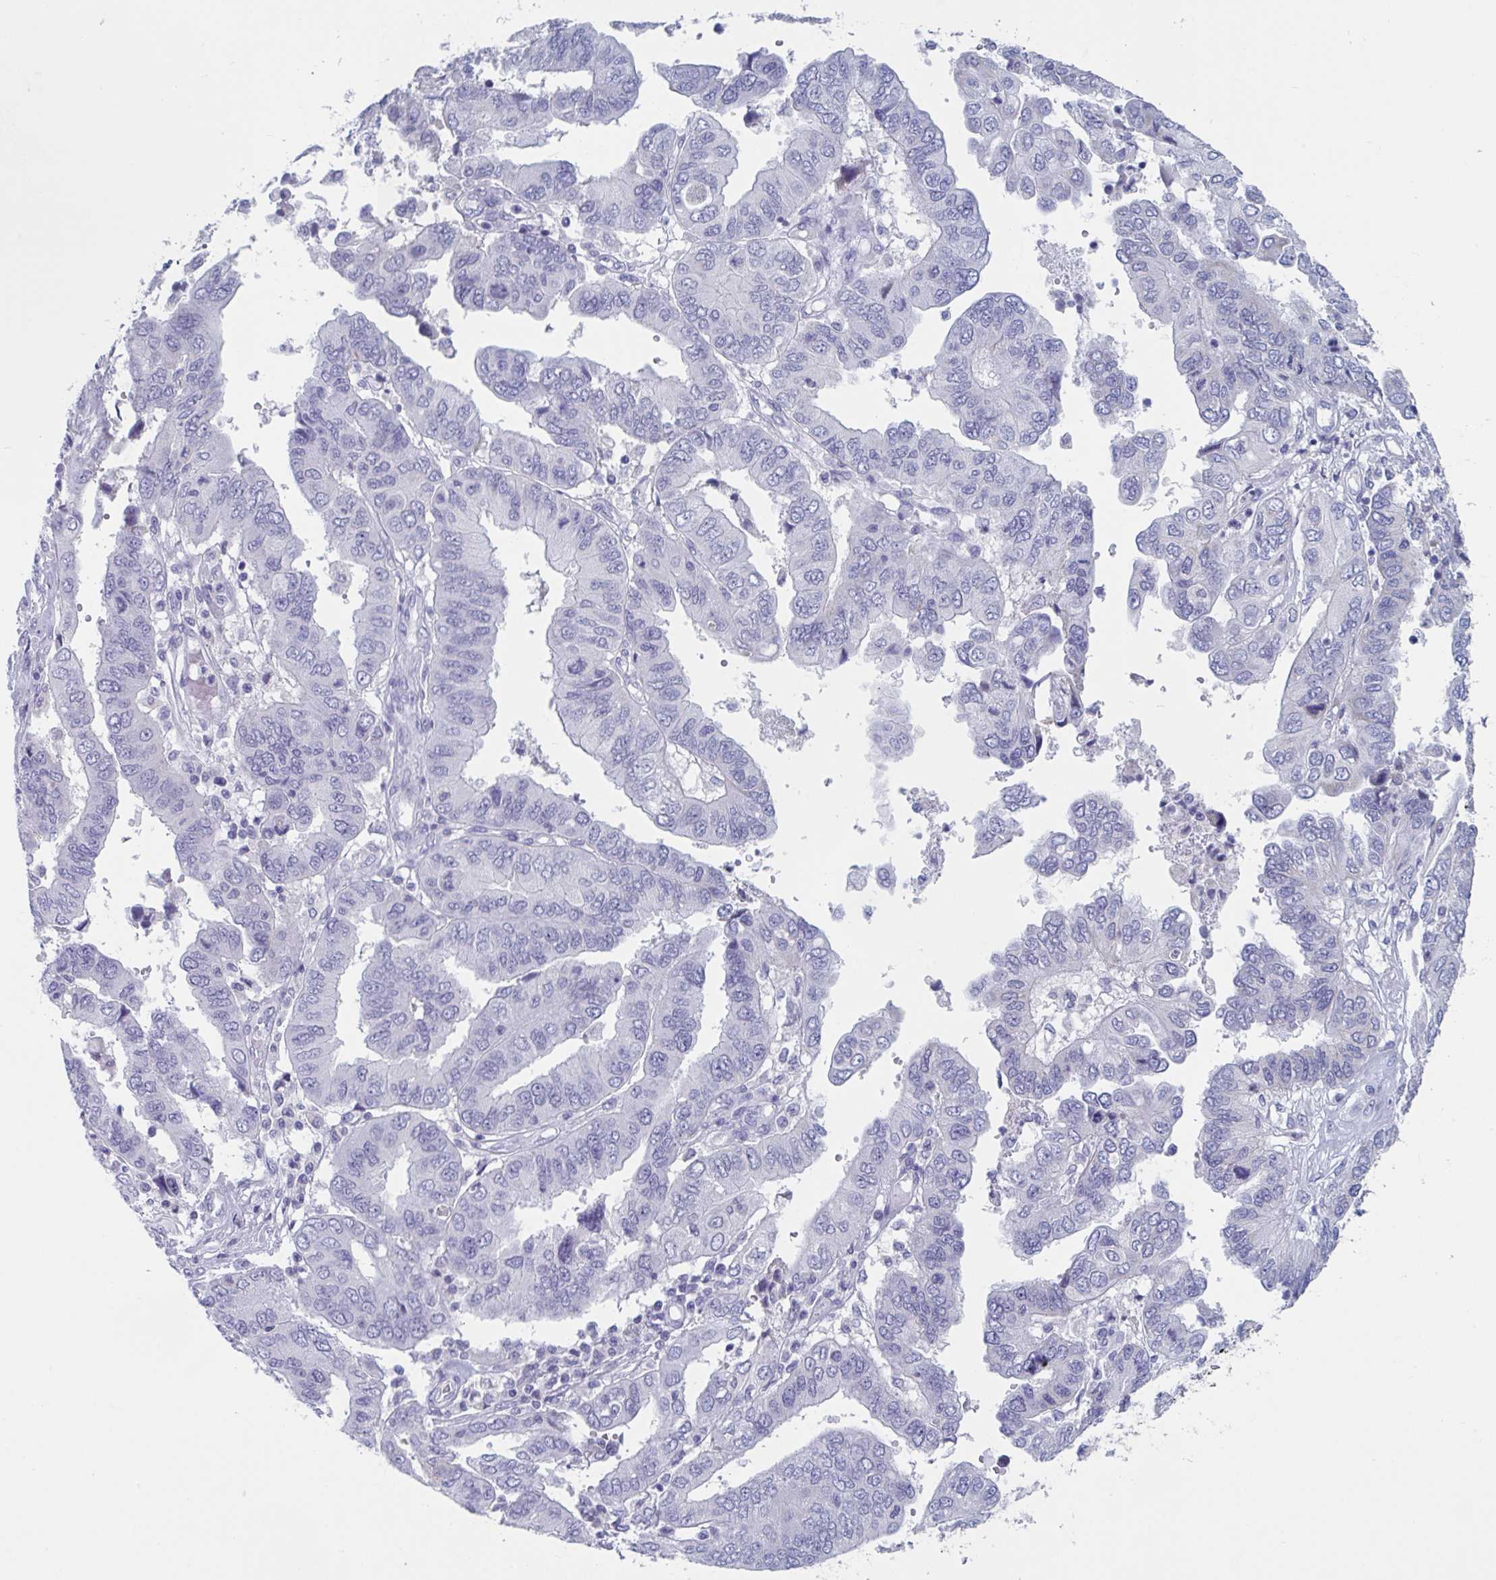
{"staining": {"intensity": "negative", "quantity": "none", "location": "none"}, "tissue": "ovarian cancer", "cell_type": "Tumor cells", "image_type": "cancer", "snomed": [{"axis": "morphology", "description": "Cystadenocarcinoma, serous, NOS"}, {"axis": "topography", "description": "Ovary"}], "caption": "There is no significant staining in tumor cells of ovarian cancer (serous cystadenocarcinoma).", "gene": "NDUFC2", "patient": {"sex": "female", "age": 79}}